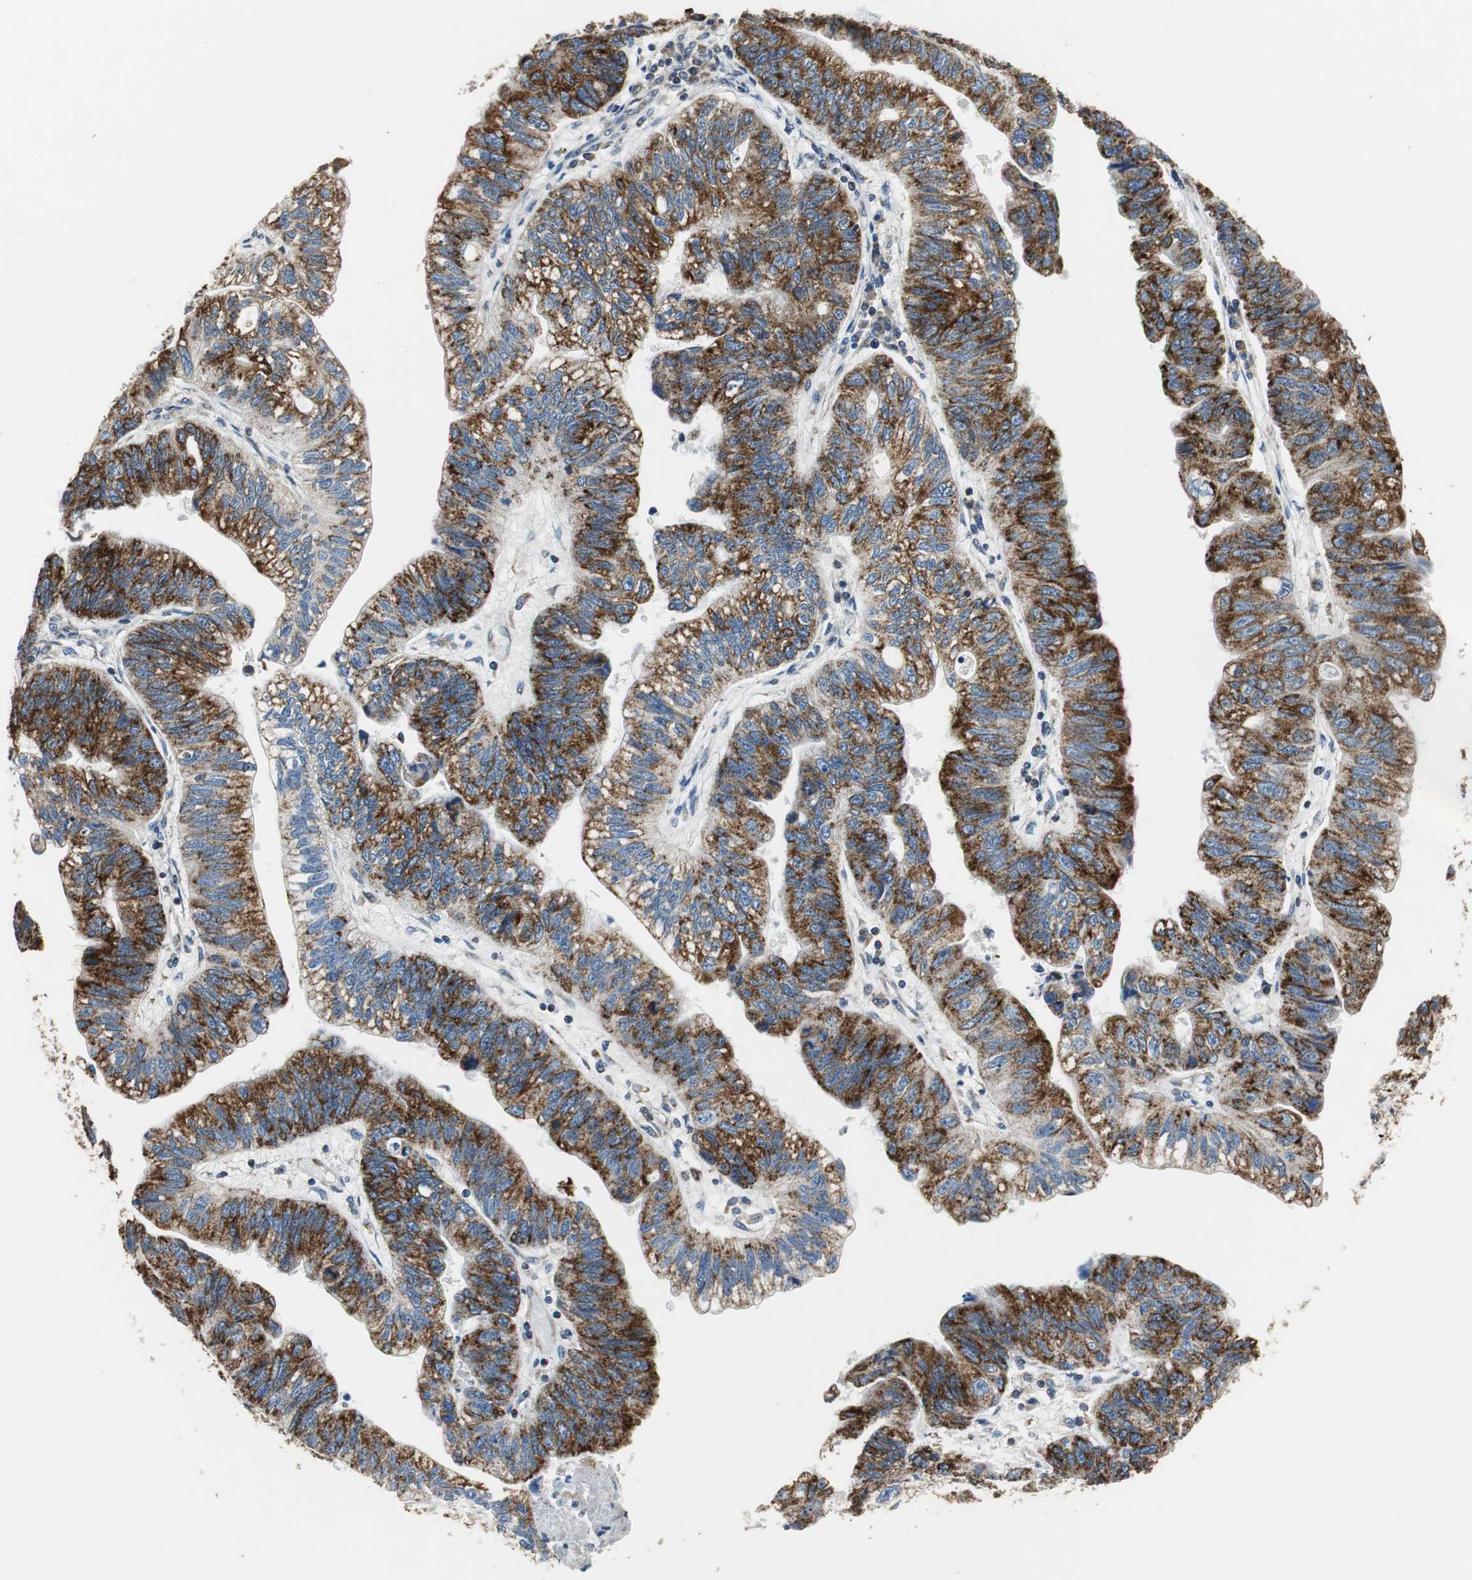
{"staining": {"intensity": "strong", "quantity": ">75%", "location": "cytoplasmic/membranous"}, "tissue": "stomach cancer", "cell_type": "Tumor cells", "image_type": "cancer", "snomed": [{"axis": "morphology", "description": "Adenocarcinoma, NOS"}, {"axis": "topography", "description": "Stomach"}], "caption": "There is high levels of strong cytoplasmic/membranous positivity in tumor cells of stomach adenocarcinoma, as demonstrated by immunohistochemical staining (brown color).", "gene": "GSTK1", "patient": {"sex": "male", "age": 59}}